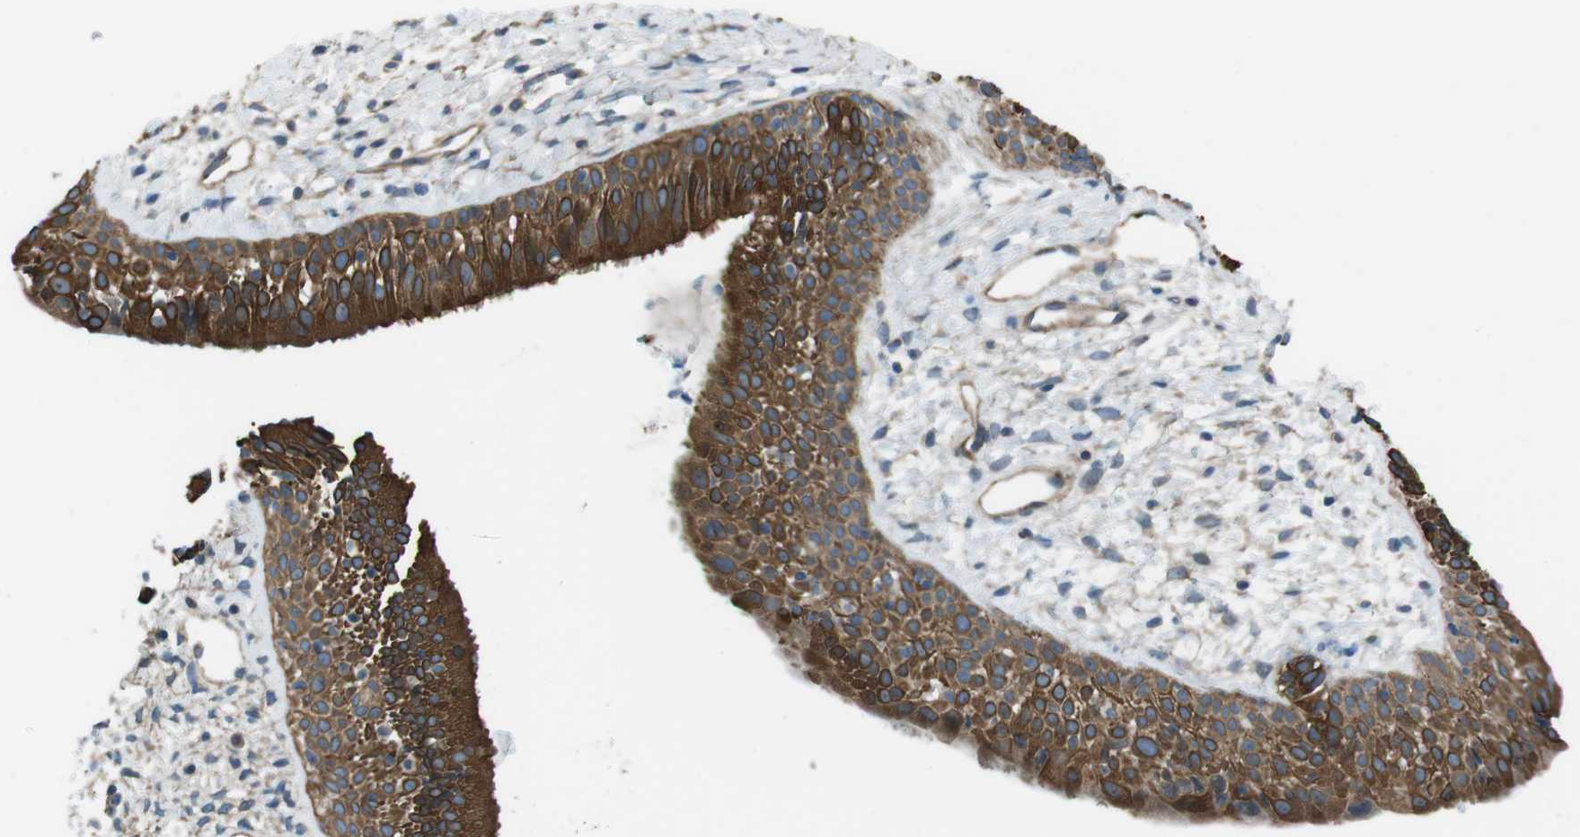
{"staining": {"intensity": "moderate", "quantity": ">75%", "location": "cytoplasmic/membranous"}, "tissue": "nasopharynx", "cell_type": "Respiratory epithelial cells", "image_type": "normal", "snomed": [{"axis": "morphology", "description": "Normal tissue, NOS"}, {"axis": "topography", "description": "Nasopharynx"}], "caption": "Immunohistochemical staining of benign human nasopharynx demonstrates moderate cytoplasmic/membranous protein staining in approximately >75% of respiratory epithelial cells.", "gene": "FAM174B", "patient": {"sex": "male", "age": 22}}